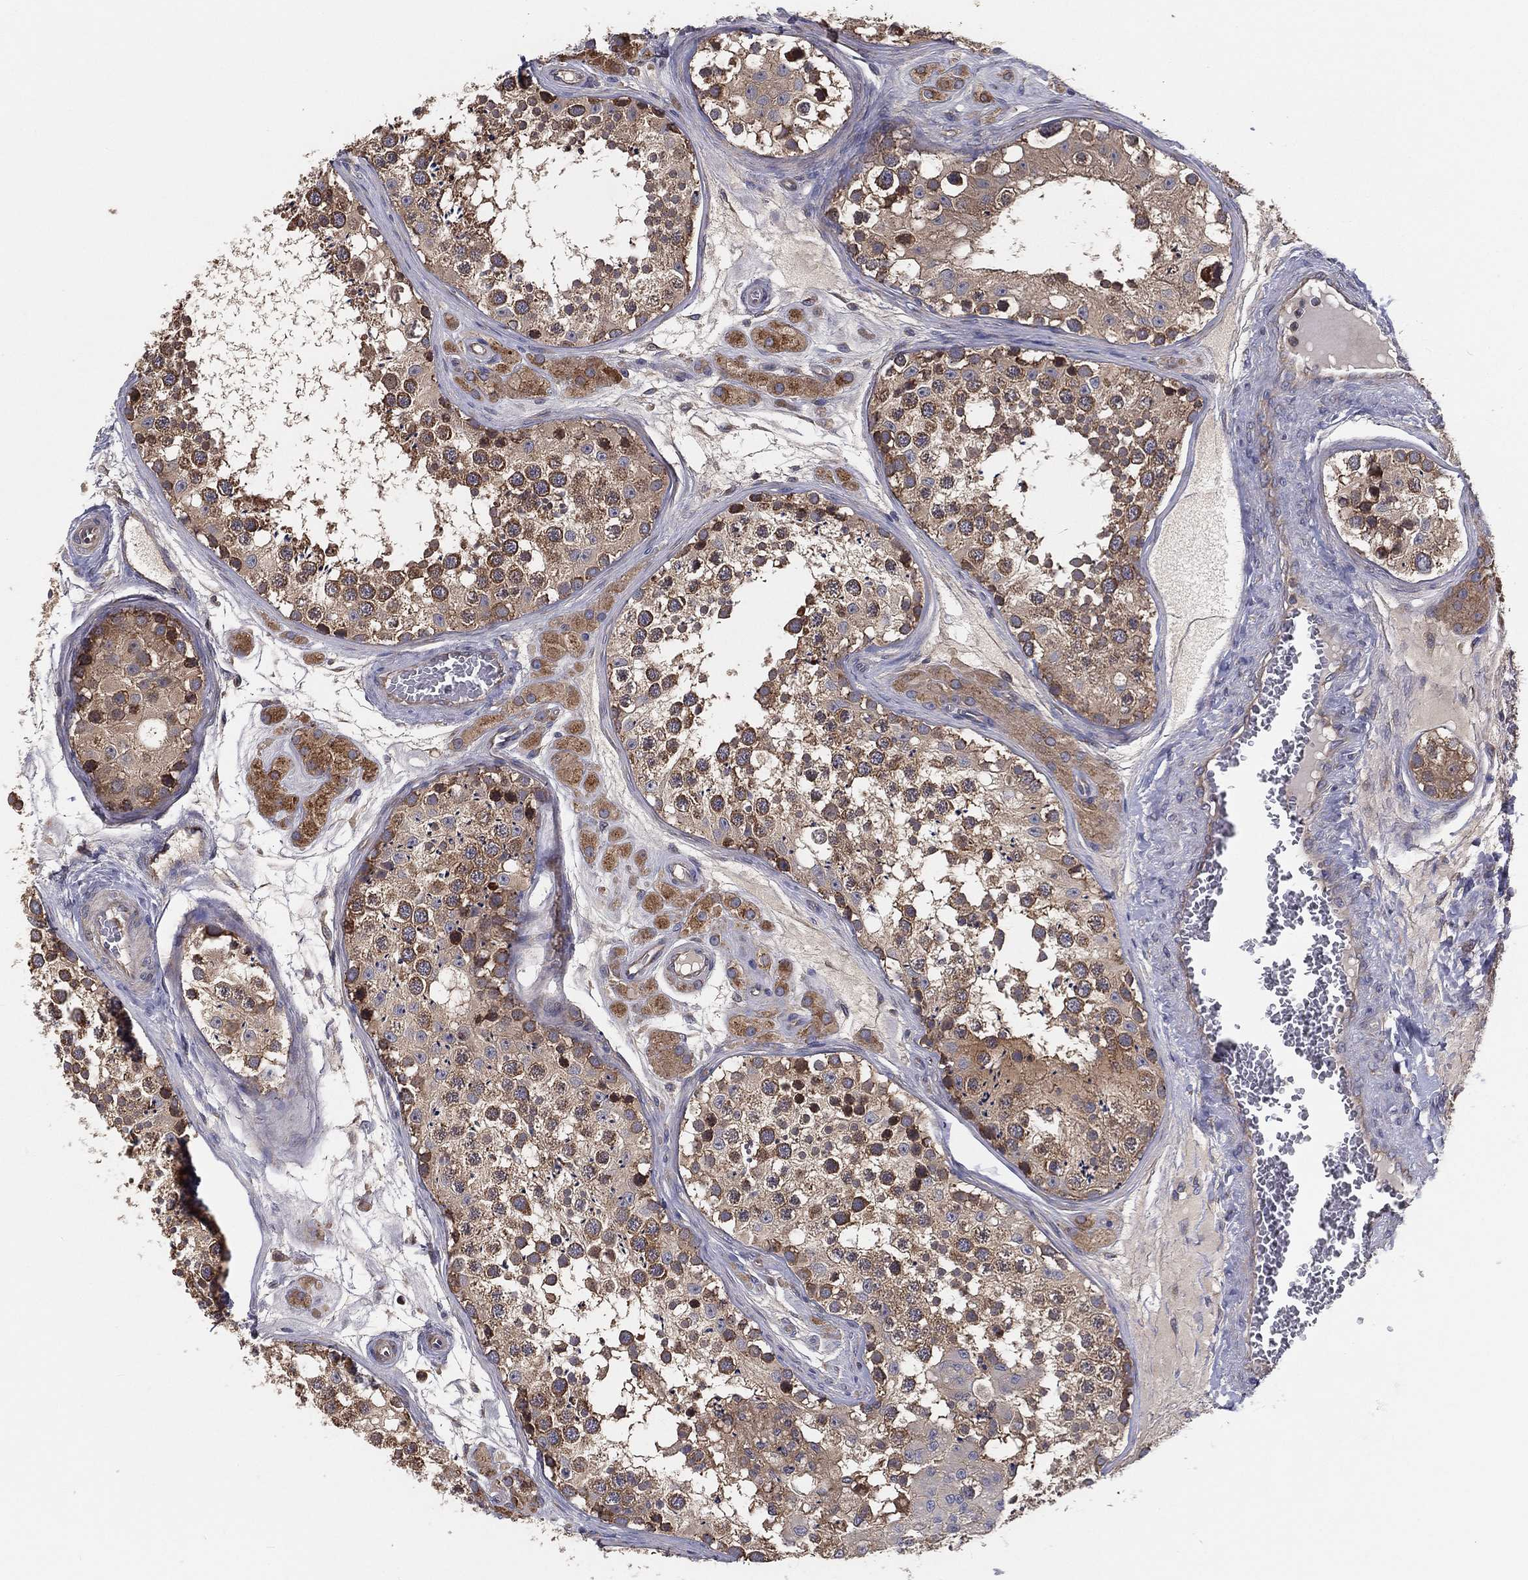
{"staining": {"intensity": "strong", "quantity": "<25%", "location": "cytoplasmic/membranous,nuclear"}, "tissue": "testis", "cell_type": "Cells in seminiferous ducts", "image_type": "normal", "snomed": [{"axis": "morphology", "description": "Normal tissue, NOS"}, {"axis": "topography", "description": "Testis"}], "caption": "DAB immunohistochemical staining of unremarkable human testis displays strong cytoplasmic/membranous,nuclear protein positivity in approximately <25% of cells in seminiferous ducts.", "gene": "EIF2B5", "patient": {"sex": "male", "age": 31}}